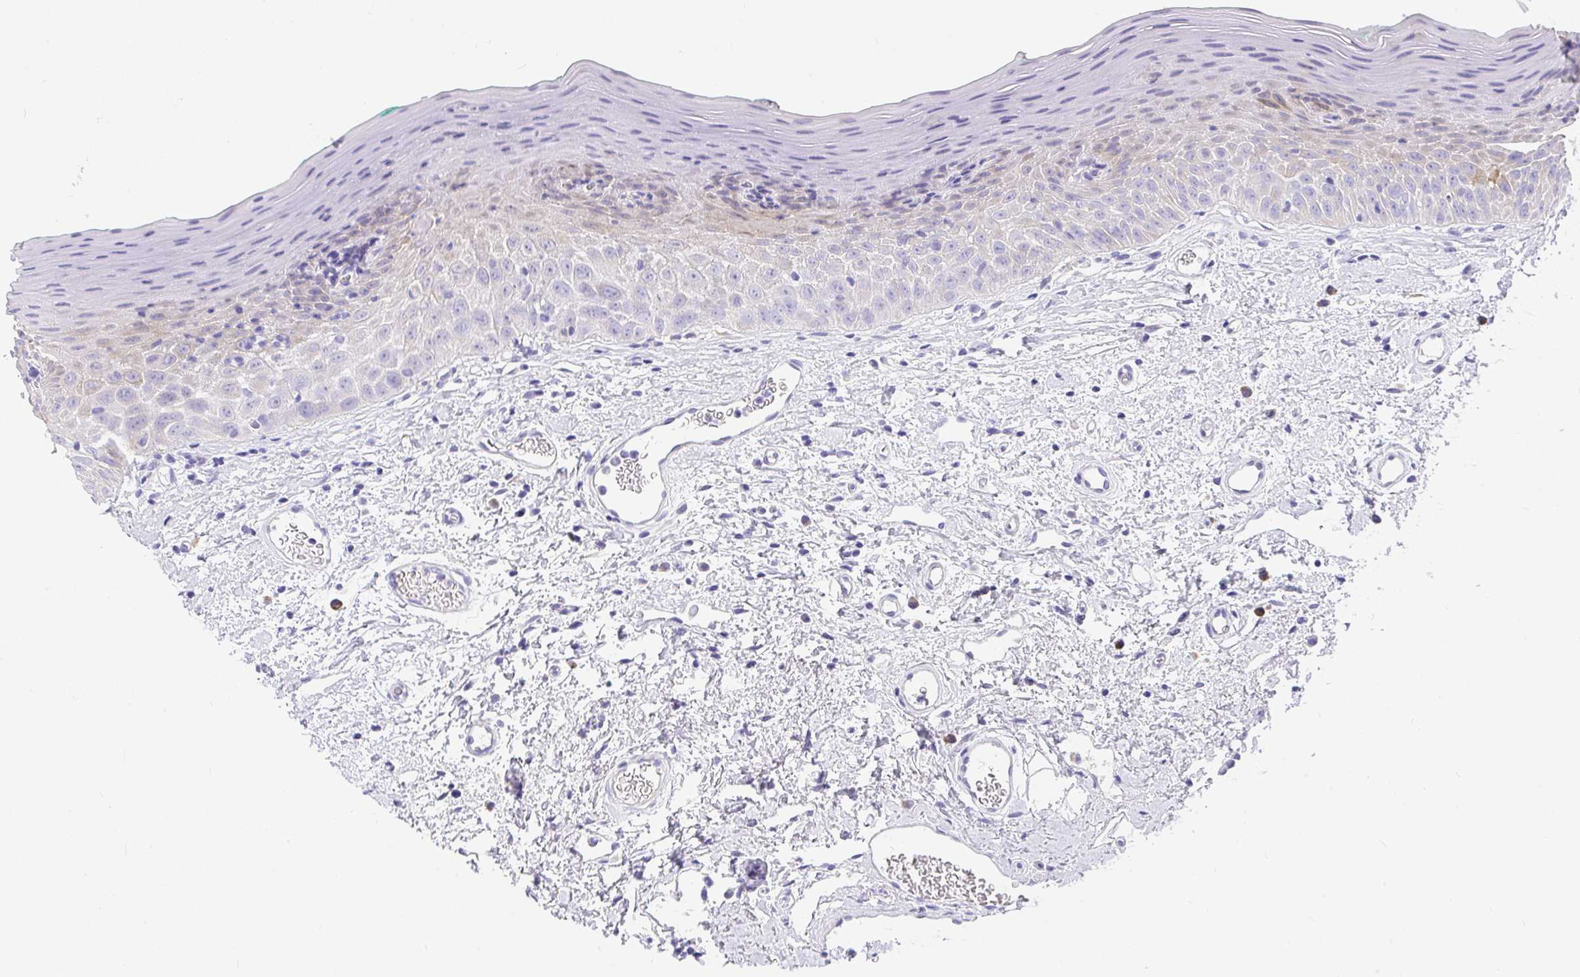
{"staining": {"intensity": "weak", "quantity": "25%-75%", "location": "cytoplasmic/membranous"}, "tissue": "oral mucosa", "cell_type": "Squamous epithelial cells", "image_type": "normal", "snomed": [{"axis": "morphology", "description": "Normal tissue, NOS"}, {"axis": "topography", "description": "Oral tissue"}, {"axis": "topography", "description": "Tounge, NOS"}], "caption": "Immunohistochemical staining of normal oral mucosa demonstrates low levels of weak cytoplasmic/membranous expression in approximately 25%-75% of squamous epithelial cells. (Brightfield microscopy of DAB IHC at high magnification).", "gene": "ADRA2C", "patient": {"sex": "male", "age": 83}}